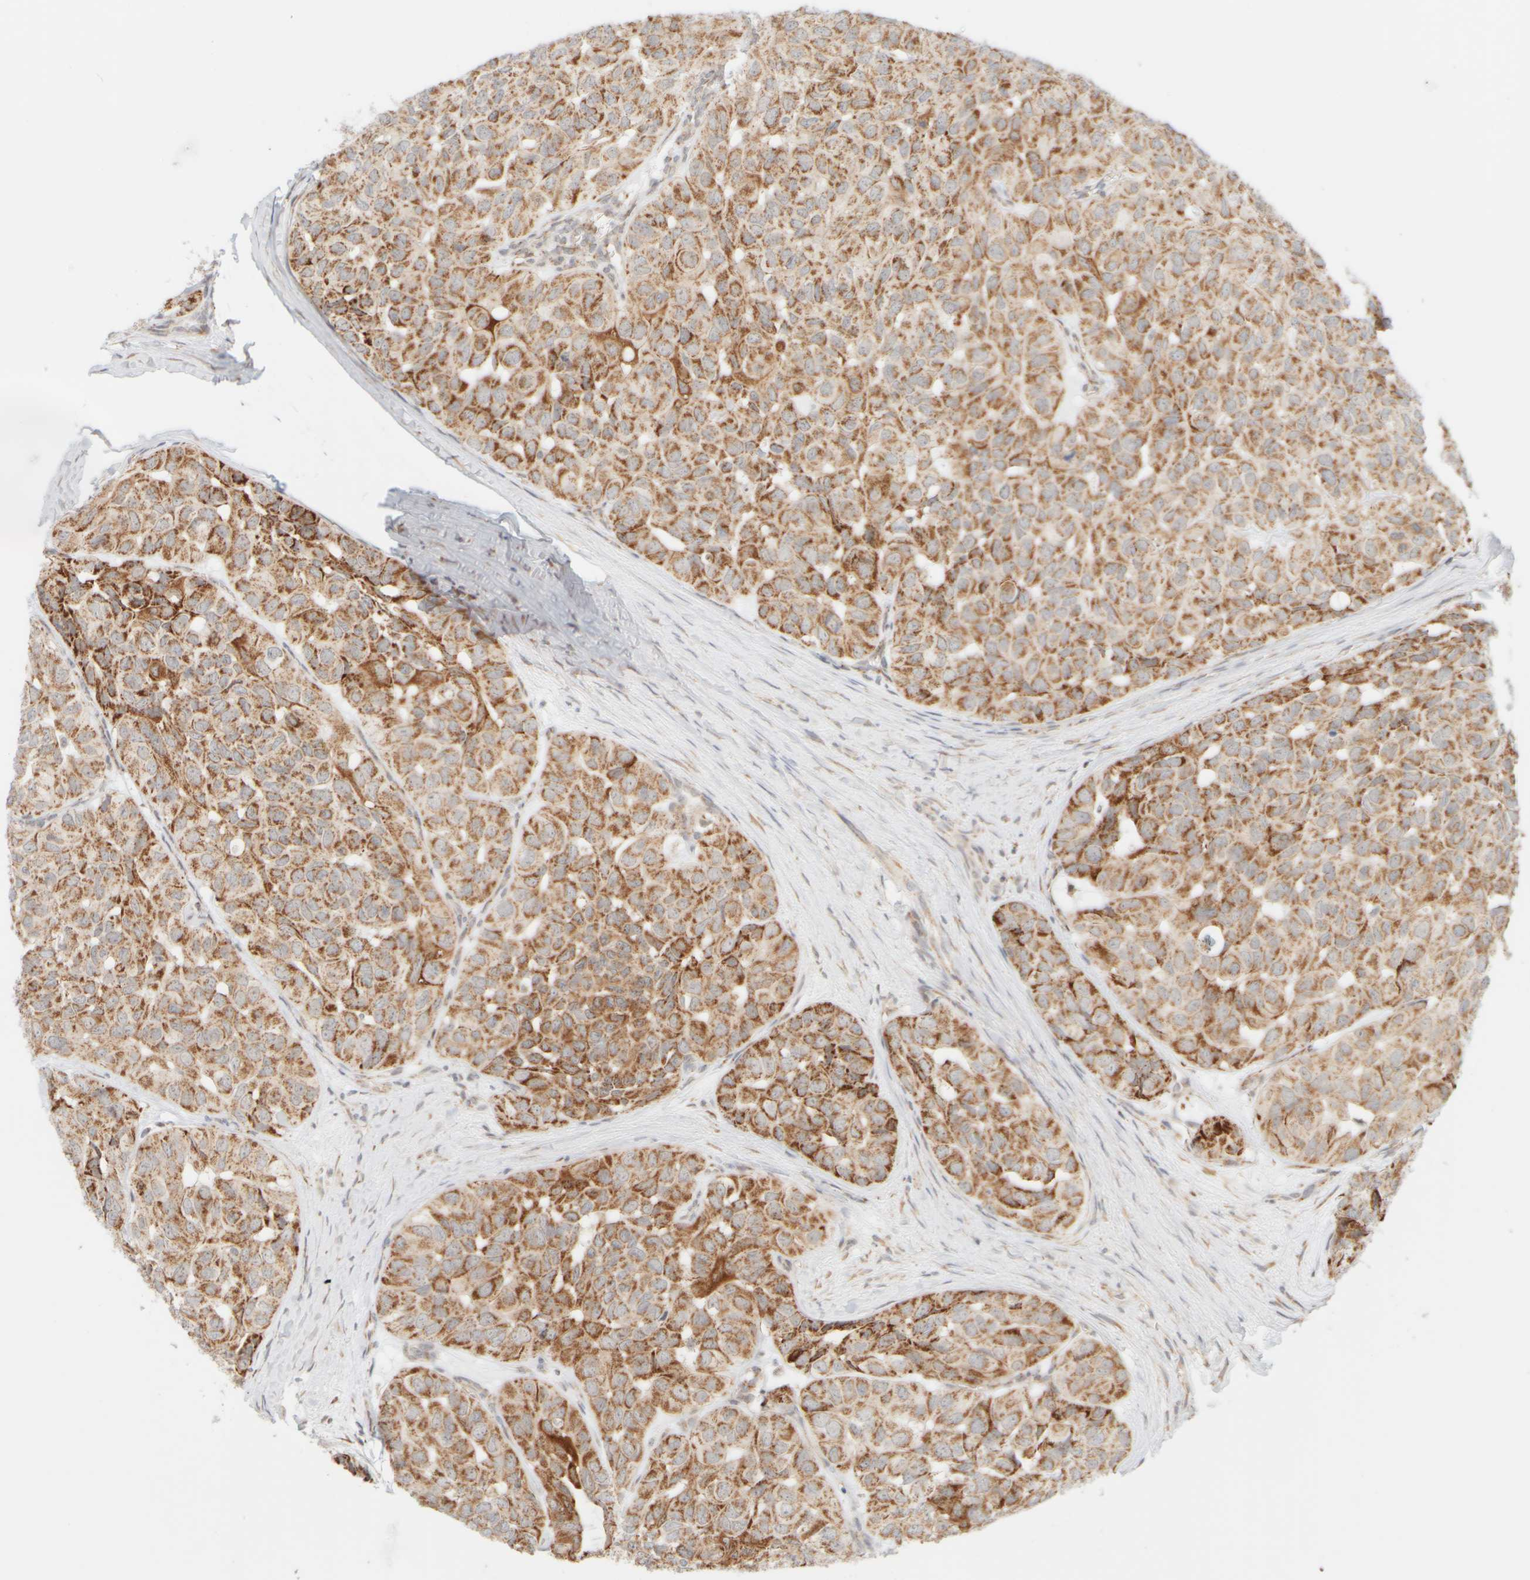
{"staining": {"intensity": "moderate", "quantity": ">75%", "location": "cytoplasmic/membranous"}, "tissue": "head and neck cancer", "cell_type": "Tumor cells", "image_type": "cancer", "snomed": [{"axis": "morphology", "description": "Adenocarcinoma, NOS"}, {"axis": "topography", "description": "Salivary gland, NOS"}, {"axis": "topography", "description": "Head-Neck"}], "caption": "Tumor cells exhibit medium levels of moderate cytoplasmic/membranous staining in about >75% of cells in human head and neck cancer.", "gene": "PPM1K", "patient": {"sex": "female", "age": 76}}